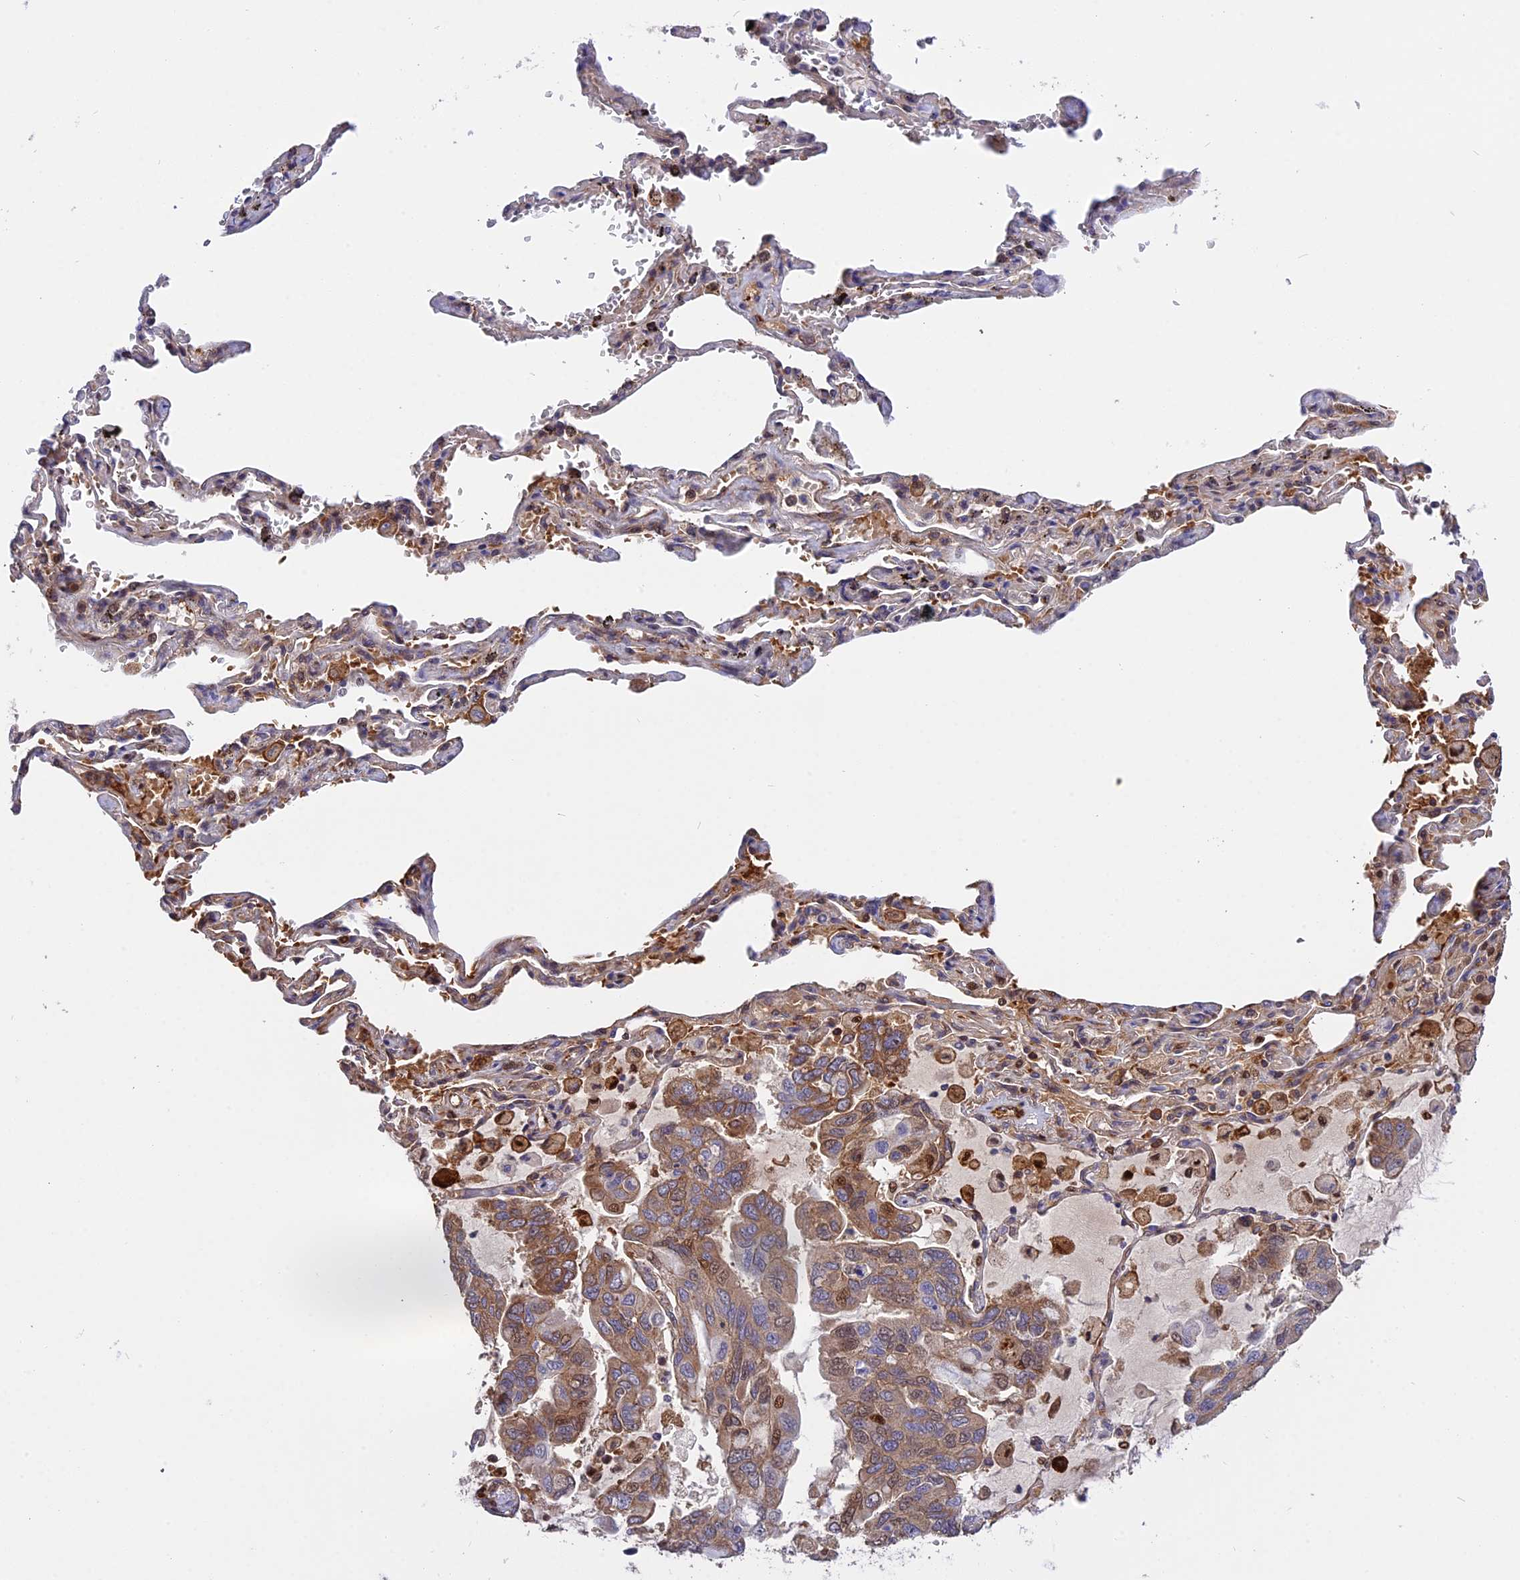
{"staining": {"intensity": "negative", "quantity": "none", "location": "none"}, "tissue": "lung cancer", "cell_type": "Tumor cells", "image_type": "cancer", "snomed": [{"axis": "morphology", "description": "Adenocarcinoma, NOS"}, {"axis": "topography", "description": "Lung"}], "caption": "Histopathology image shows no significant protein expression in tumor cells of adenocarcinoma (lung). Brightfield microscopy of immunohistochemistry (IHC) stained with DAB (brown) and hematoxylin (blue), captured at high magnification.", "gene": "MFSD2A", "patient": {"sex": "male", "age": 64}}